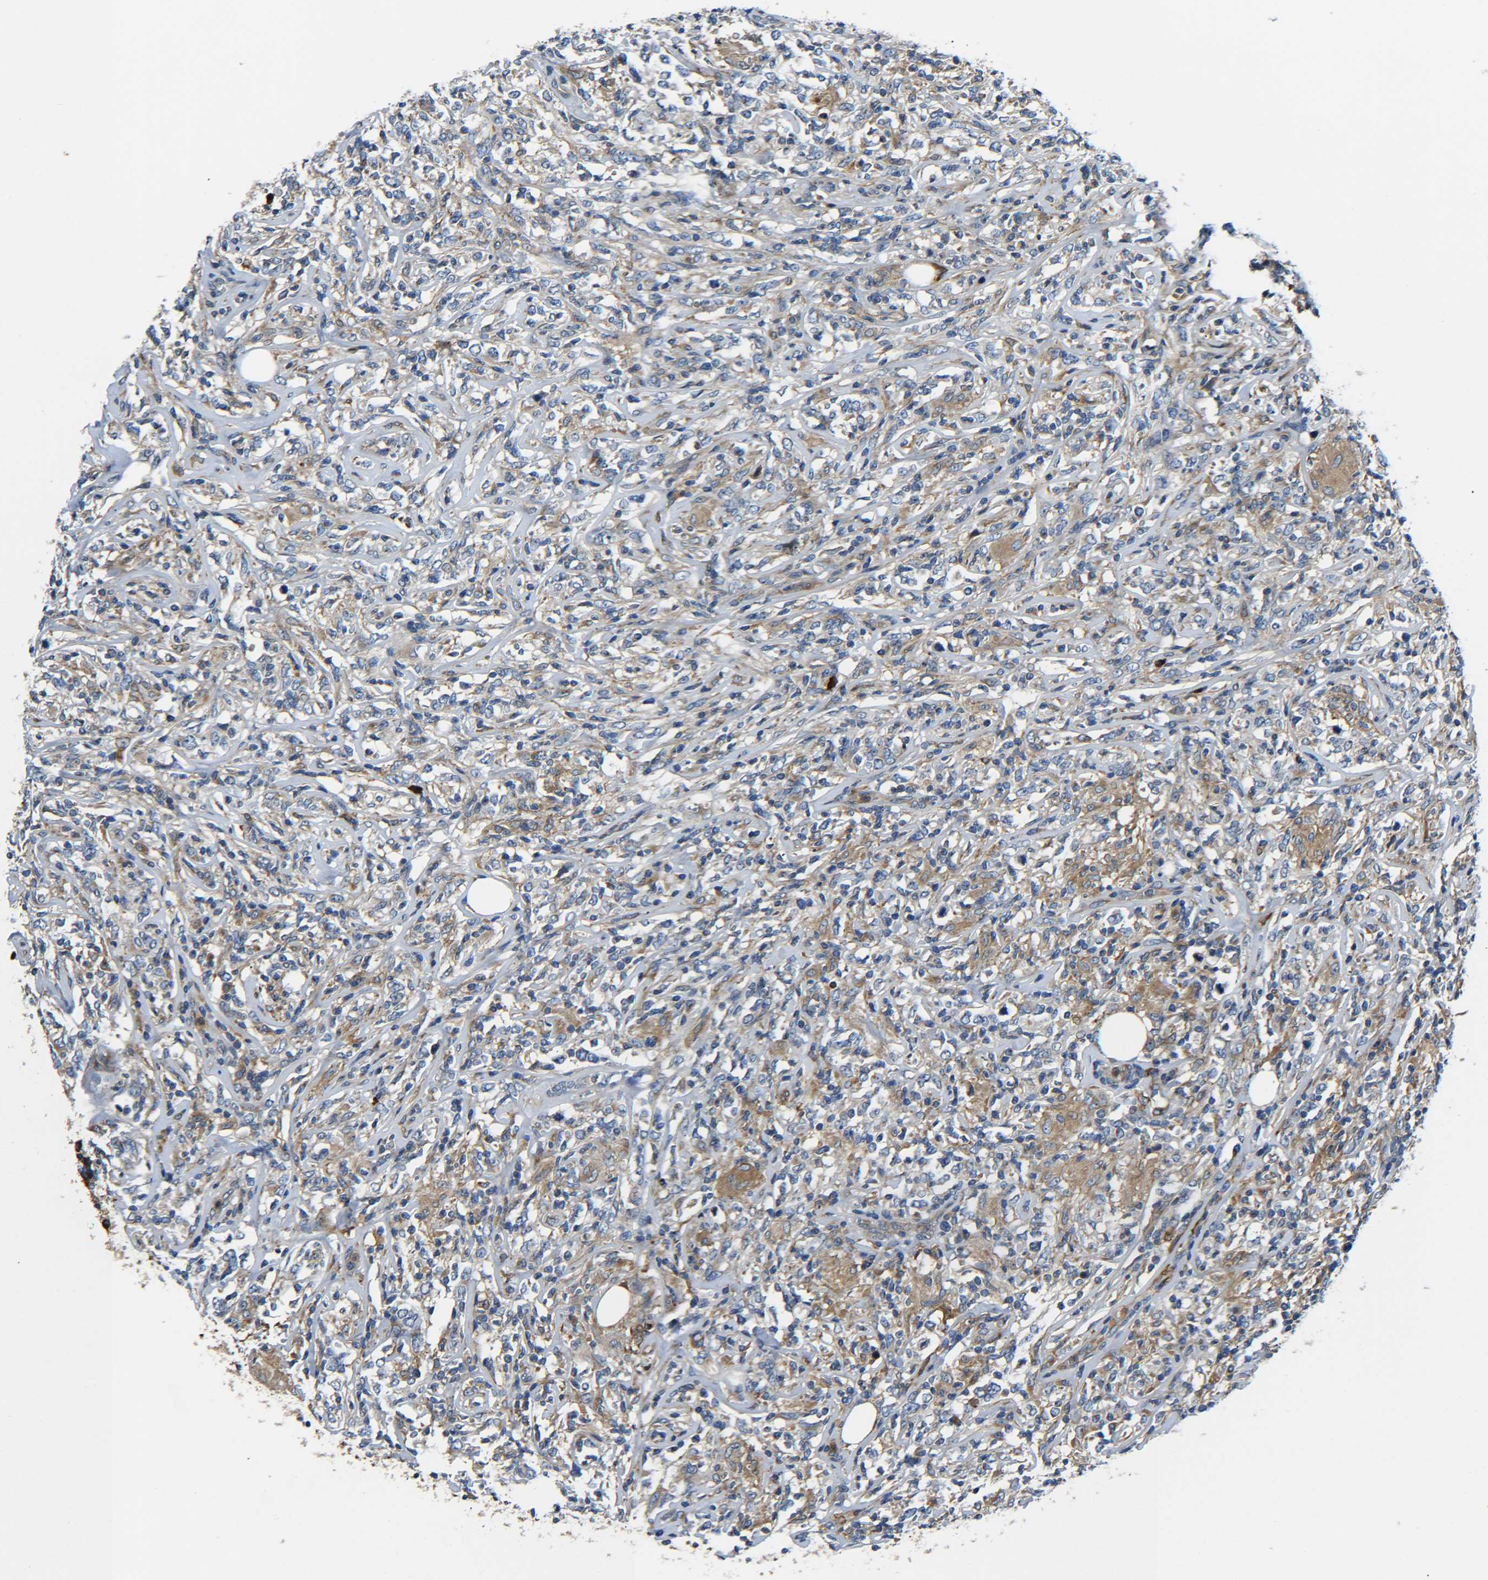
{"staining": {"intensity": "moderate", "quantity": "25%-75%", "location": "cytoplasmic/membranous"}, "tissue": "lymphoma", "cell_type": "Tumor cells", "image_type": "cancer", "snomed": [{"axis": "morphology", "description": "Malignant lymphoma, non-Hodgkin's type, High grade"}, {"axis": "topography", "description": "Lymph node"}], "caption": "High-grade malignant lymphoma, non-Hodgkin's type stained with a protein marker shows moderate staining in tumor cells.", "gene": "RAB1B", "patient": {"sex": "female", "age": 84}}